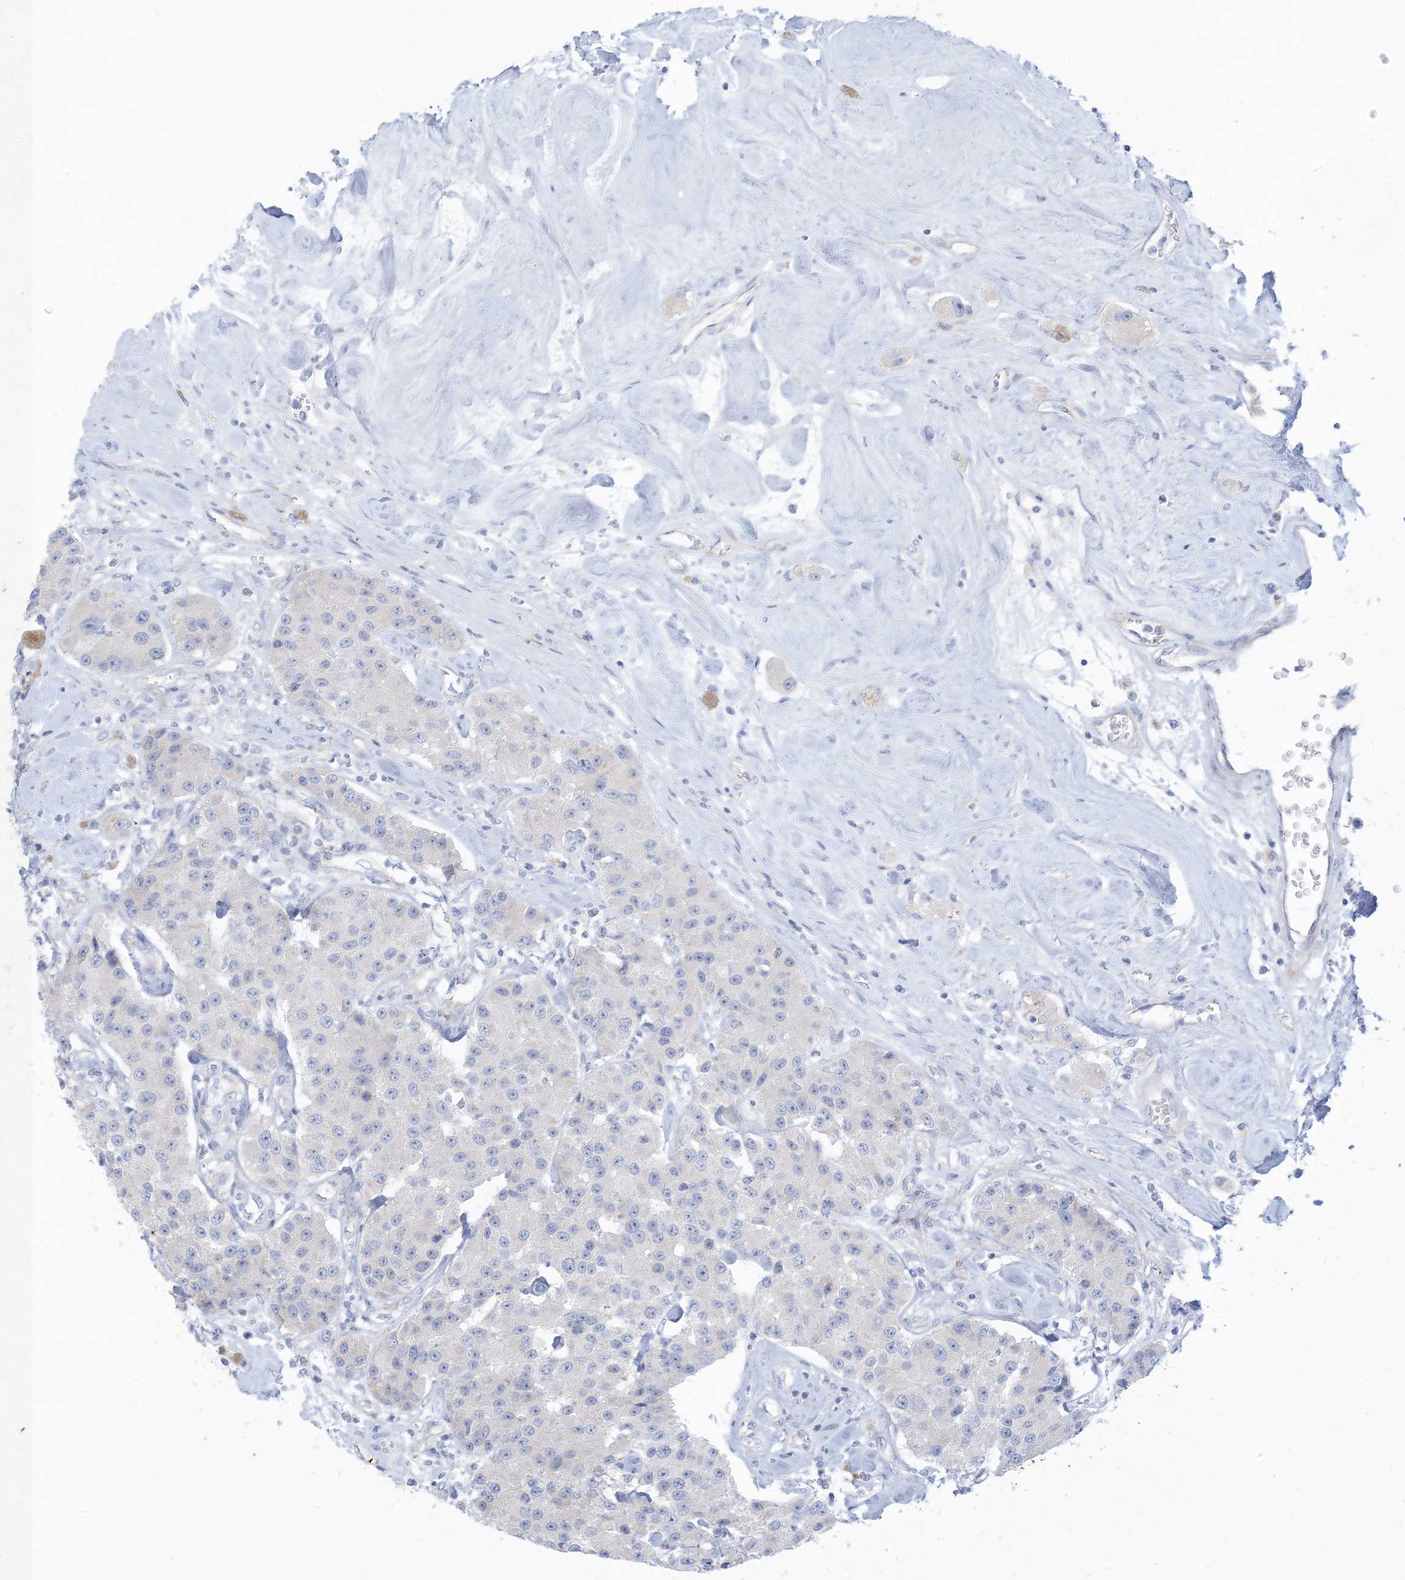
{"staining": {"intensity": "negative", "quantity": "none", "location": "none"}, "tissue": "carcinoid", "cell_type": "Tumor cells", "image_type": "cancer", "snomed": [{"axis": "morphology", "description": "Carcinoid, malignant, NOS"}, {"axis": "topography", "description": "Pancreas"}], "caption": "Immunohistochemistry (IHC) photomicrograph of malignant carcinoid stained for a protein (brown), which displays no positivity in tumor cells.", "gene": "XIRP2", "patient": {"sex": "male", "age": 41}}